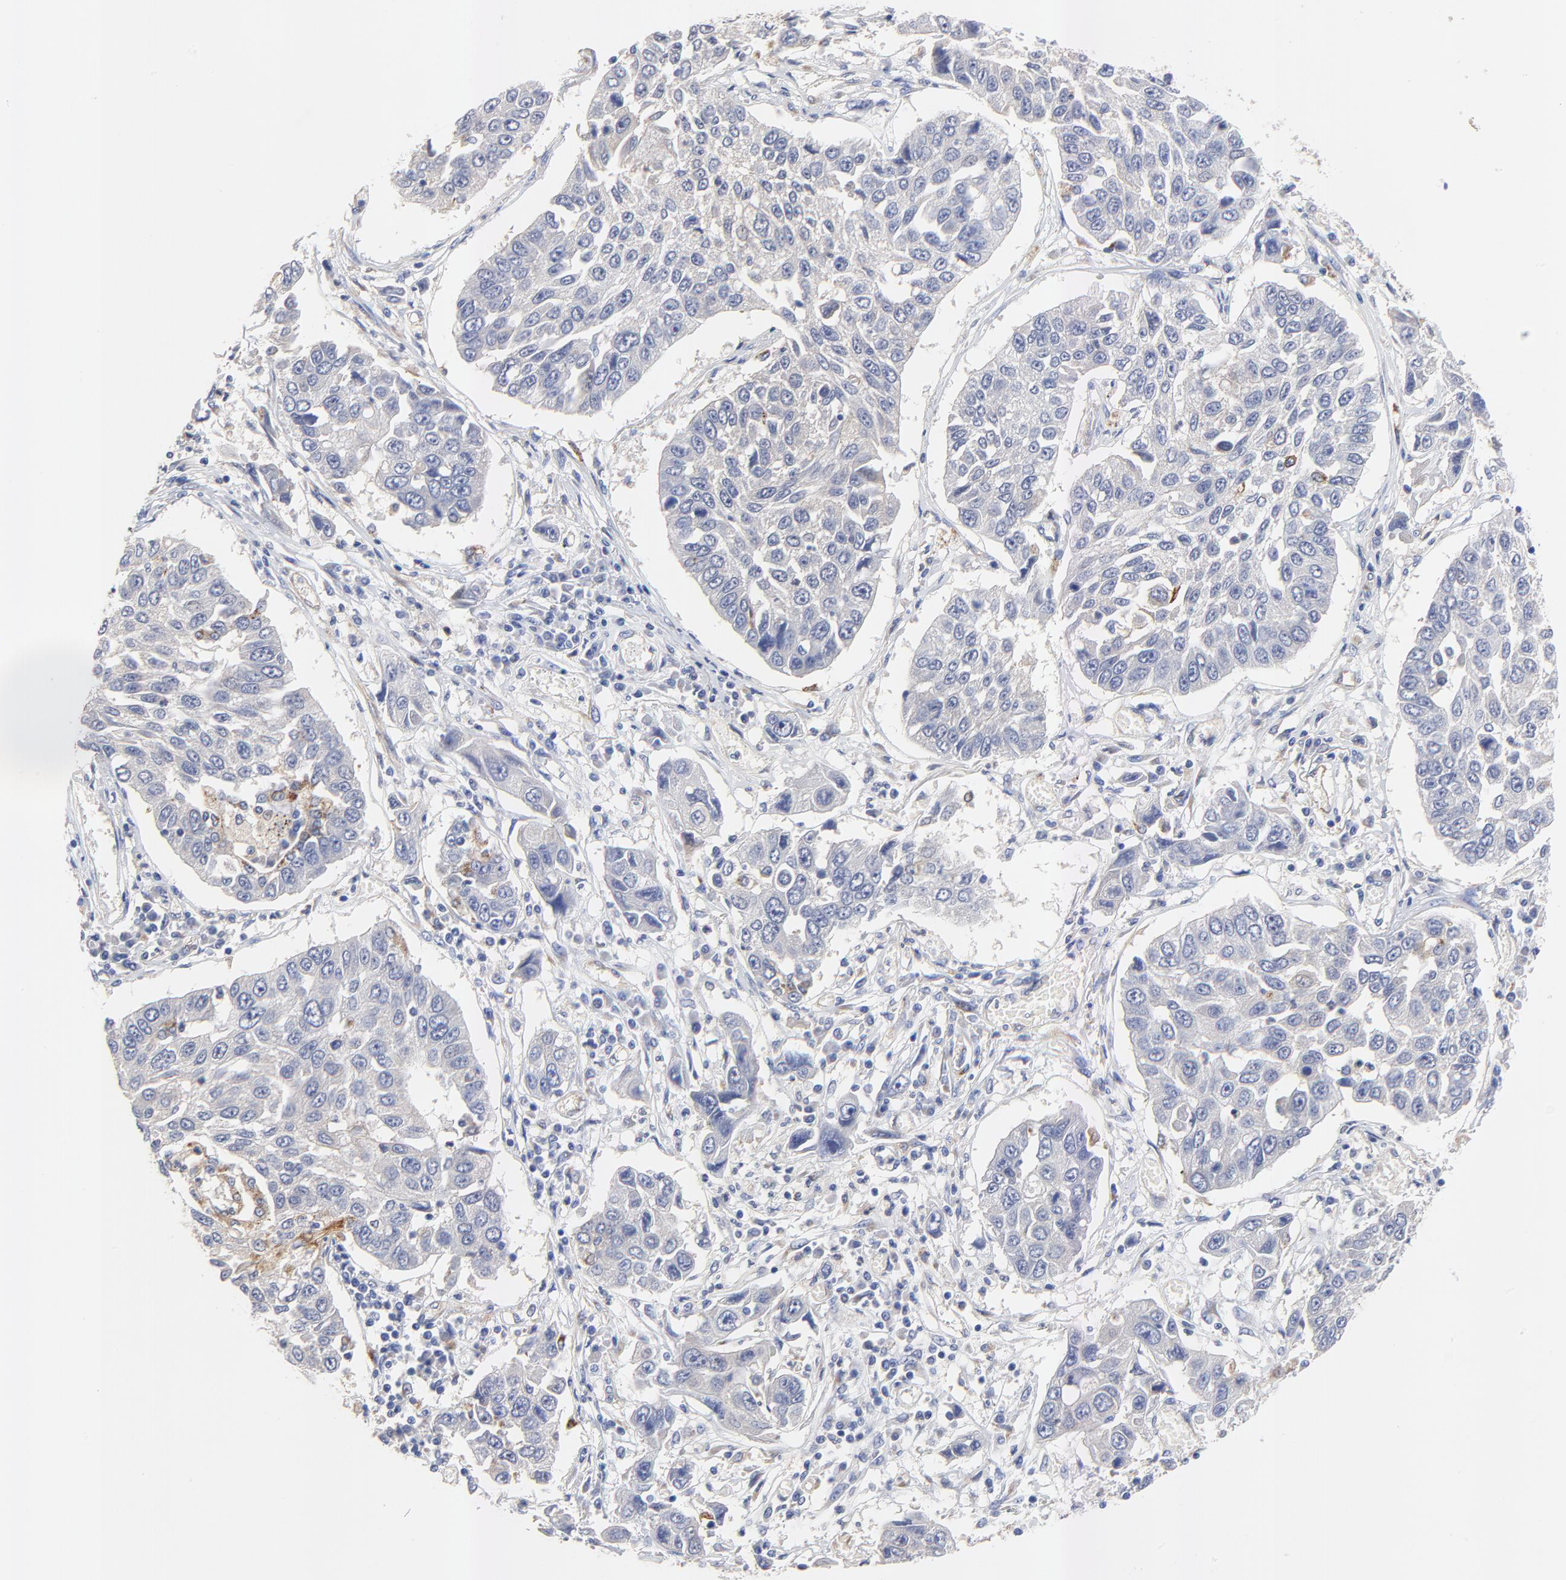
{"staining": {"intensity": "negative", "quantity": "none", "location": "none"}, "tissue": "lung cancer", "cell_type": "Tumor cells", "image_type": "cancer", "snomed": [{"axis": "morphology", "description": "Squamous cell carcinoma, NOS"}, {"axis": "topography", "description": "Lung"}], "caption": "Human lung squamous cell carcinoma stained for a protein using immunohistochemistry reveals no positivity in tumor cells.", "gene": "FBXL2", "patient": {"sex": "male", "age": 71}}